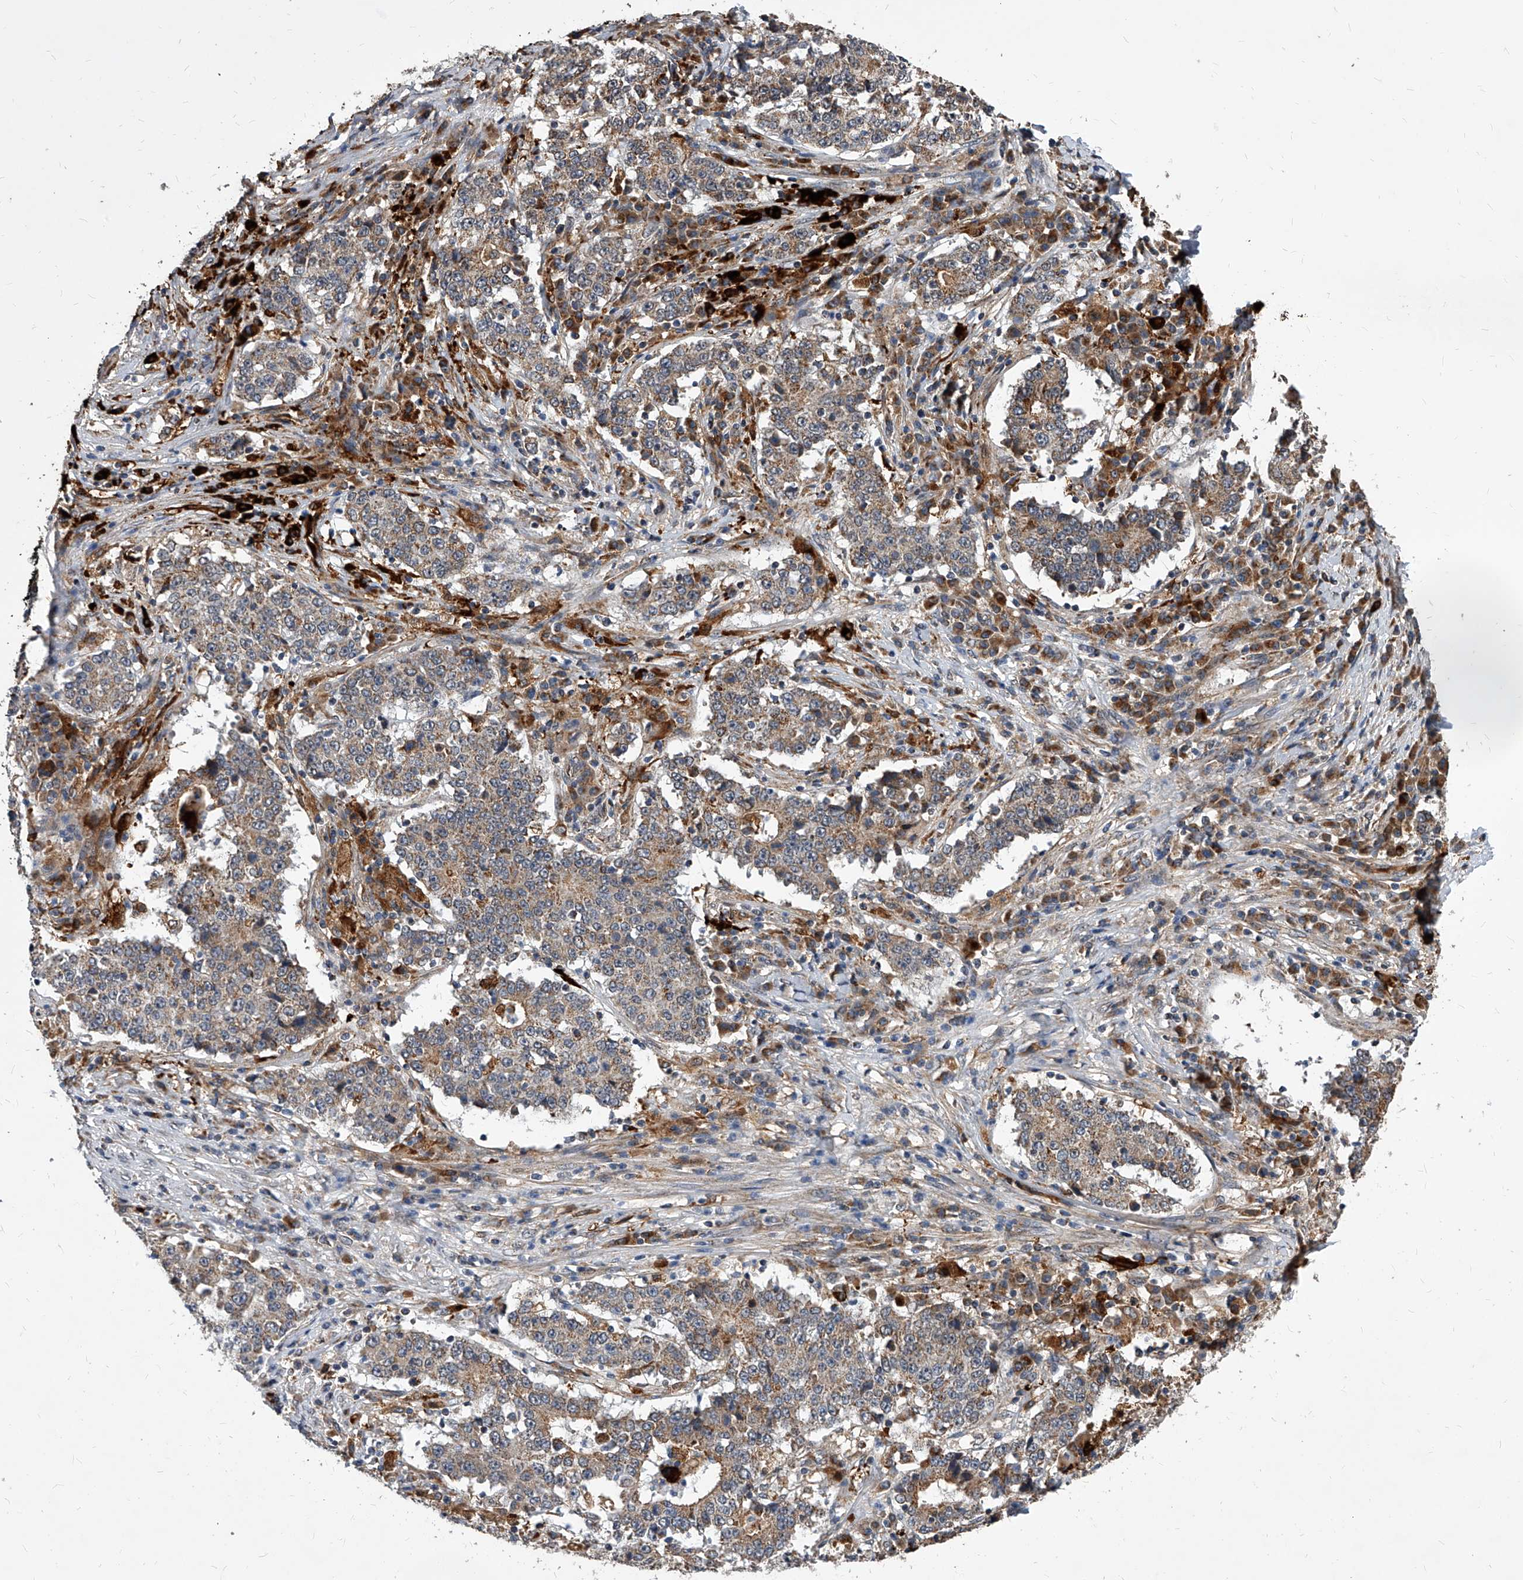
{"staining": {"intensity": "moderate", "quantity": ">75%", "location": "cytoplasmic/membranous"}, "tissue": "stomach cancer", "cell_type": "Tumor cells", "image_type": "cancer", "snomed": [{"axis": "morphology", "description": "Adenocarcinoma, NOS"}, {"axis": "topography", "description": "Stomach"}], "caption": "IHC (DAB (3,3'-diaminobenzidine)) staining of human stomach cancer (adenocarcinoma) shows moderate cytoplasmic/membranous protein positivity in approximately >75% of tumor cells. The staining is performed using DAB (3,3'-diaminobenzidine) brown chromogen to label protein expression. The nuclei are counter-stained blue using hematoxylin.", "gene": "SOBP", "patient": {"sex": "male", "age": 59}}